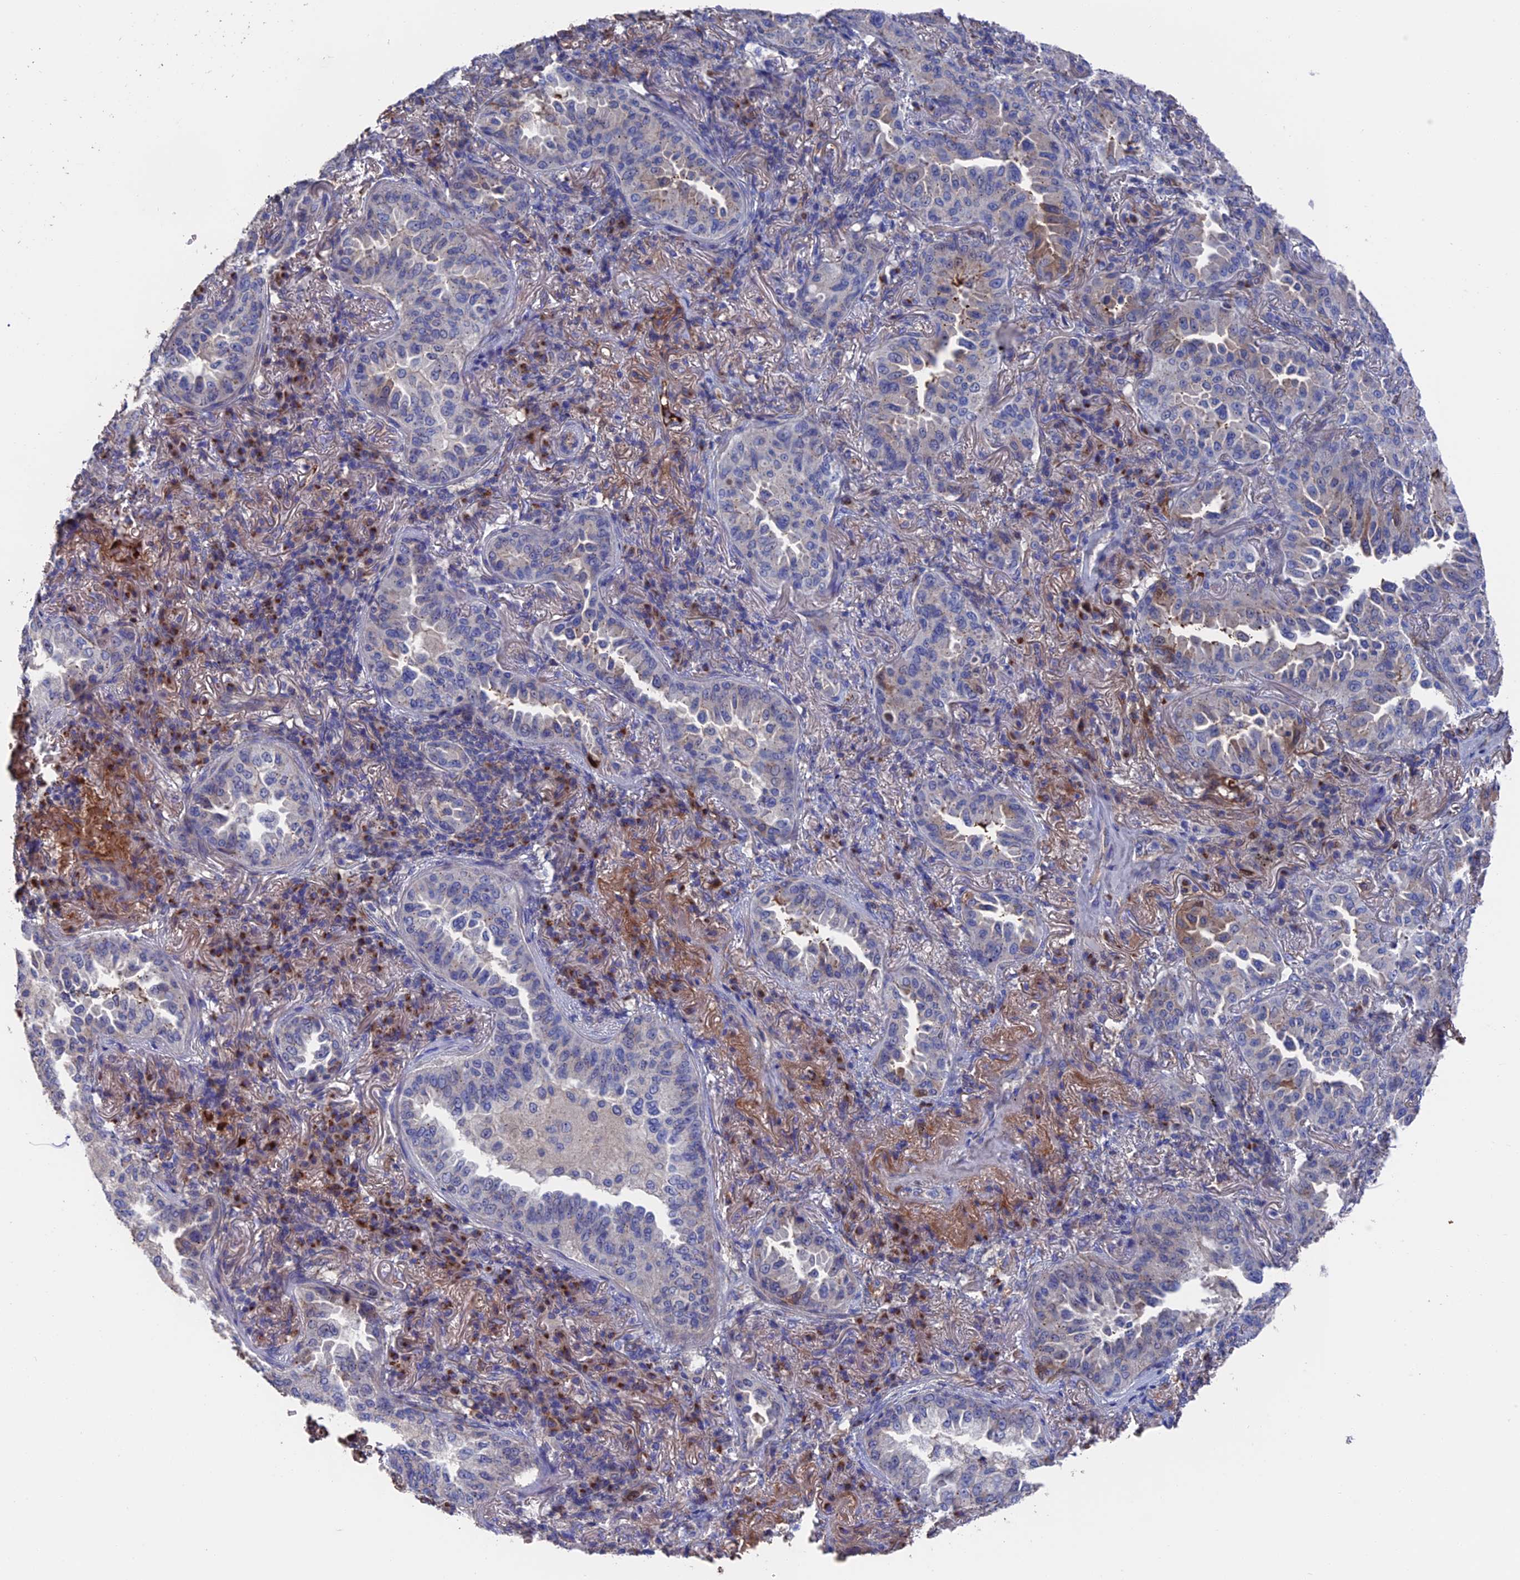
{"staining": {"intensity": "moderate", "quantity": "<25%", "location": "cytoplasmic/membranous"}, "tissue": "lung cancer", "cell_type": "Tumor cells", "image_type": "cancer", "snomed": [{"axis": "morphology", "description": "Adenocarcinoma, NOS"}, {"axis": "topography", "description": "Lung"}], "caption": "Lung cancer stained with immunohistochemistry (IHC) displays moderate cytoplasmic/membranous staining in approximately <25% of tumor cells. The staining was performed using DAB (3,3'-diaminobenzidine), with brown indicating positive protein expression. Nuclei are stained blue with hematoxylin.", "gene": "HPF1", "patient": {"sex": "female", "age": 69}}